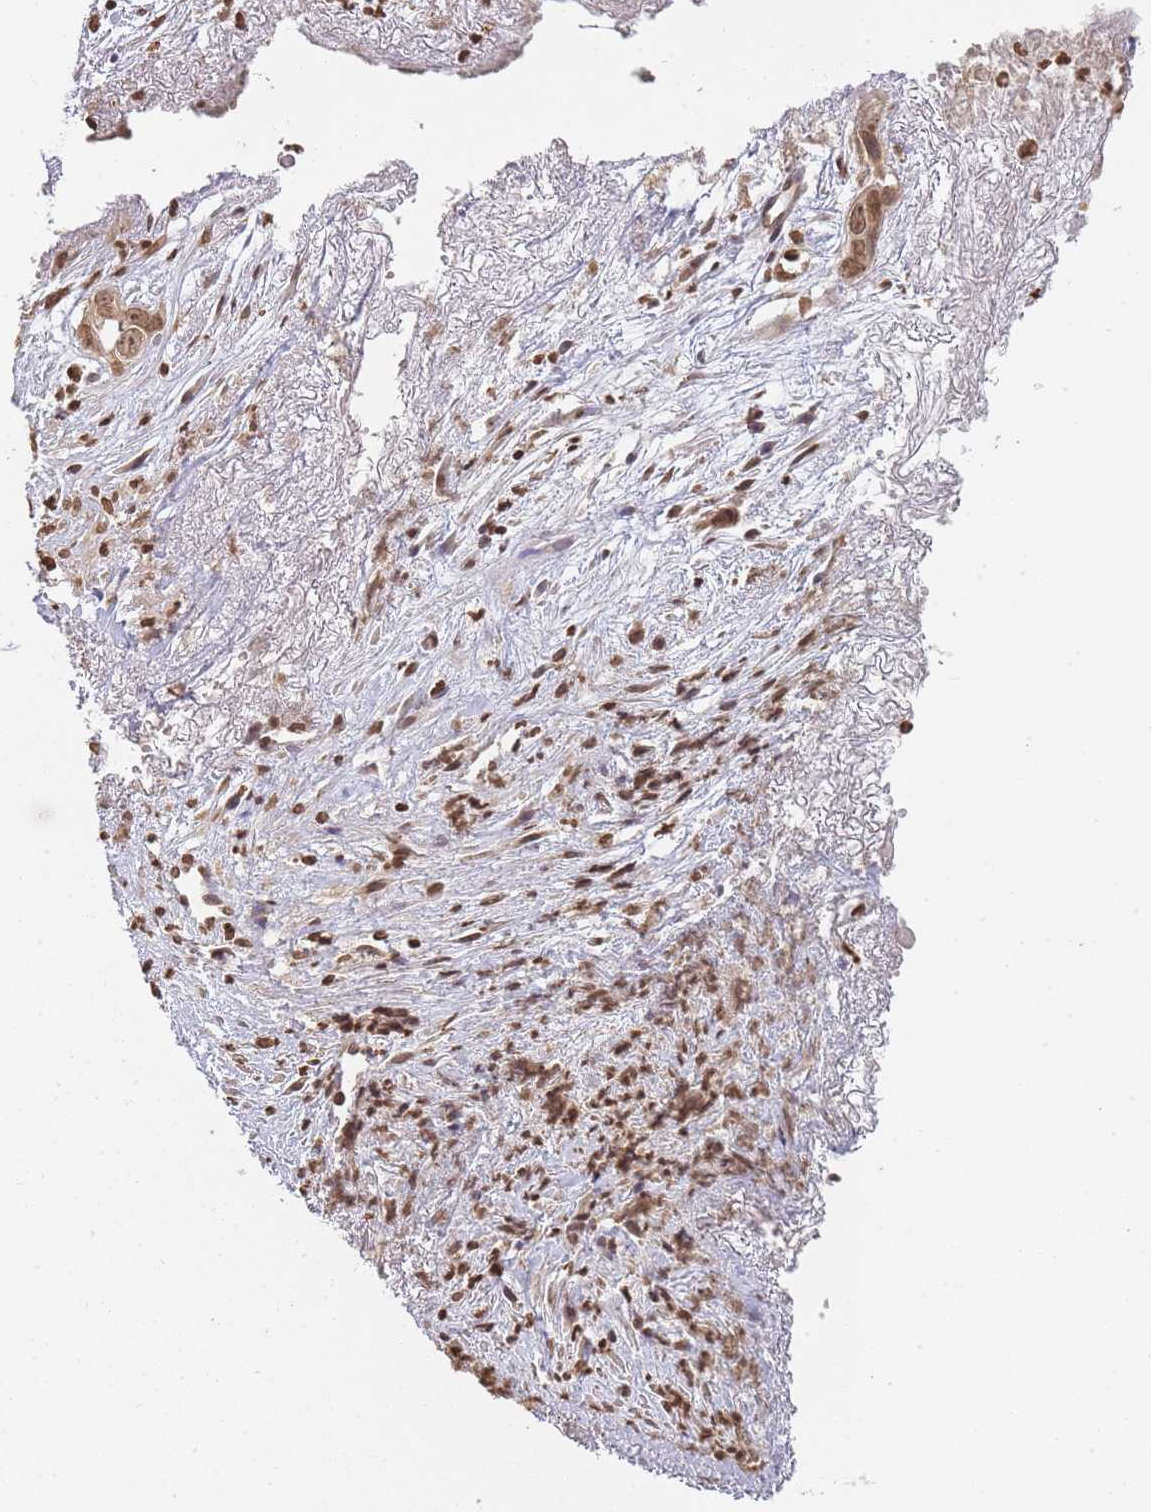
{"staining": {"intensity": "moderate", "quantity": ">75%", "location": "nuclear"}, "tissue": "liver cancer", "cell_type": "Tumor cells", "image_type": "cancer", "snomed": [{"axis": "morphology", "description": "Cholangiocarcinoma"}, {"axis": "topography", "description": "Liver"}], "caption": "There is medium levels of moderate nuclear expression in tumor cells of cholangiocarcinoma (liver), as demonstrated by immunohistochemical staining (brown color).", "gene": "WWTR1", "patient": {"sex": "female", "age": 79}}